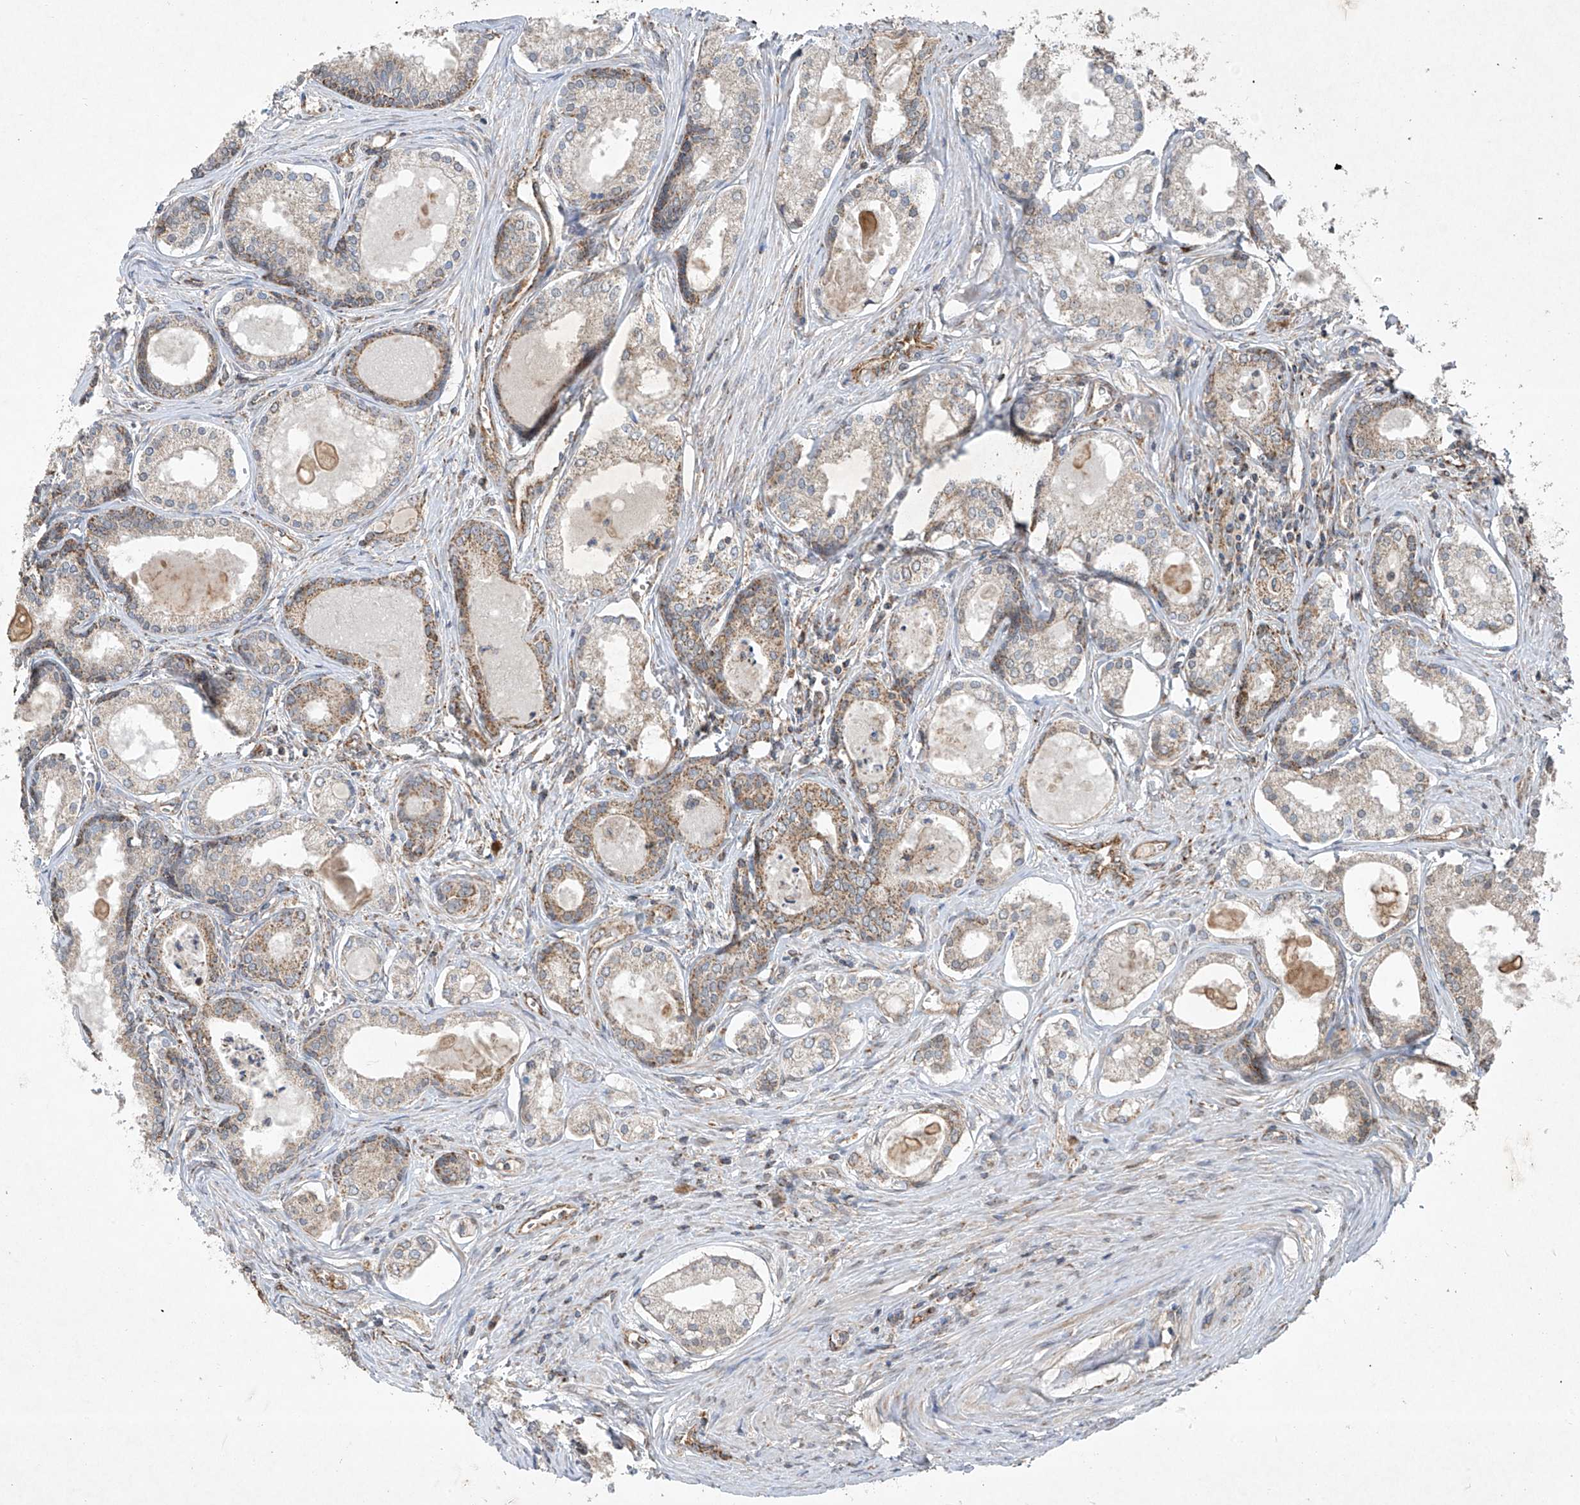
{"staining": {"intensity": "moderate", "quantity": "<25%", "location": "cytoplasmic/membranous"}, "tissue": "prostate cancer", "cell_type": "Tumor cells", "image_type": "cancer", "snomed": [{"axis": "morphology", "description": "Adenocarcinoma, High grade"}, {"axis": "topography", "description": "Prostate"}], "caption": "An image of prostate cancer stained for a protein reveals moderate cytoplasmic/membranous brown staining in tumor cells. The staining was performed using DAB (3,3'-diaminobenzidine) to visualize the protein expression in brown, while the nuclei were stained in blue with hematoxylin (Magnification: 20x).", "gene": "UQCC1", "patient": {"sex": "male", "age": 68}}